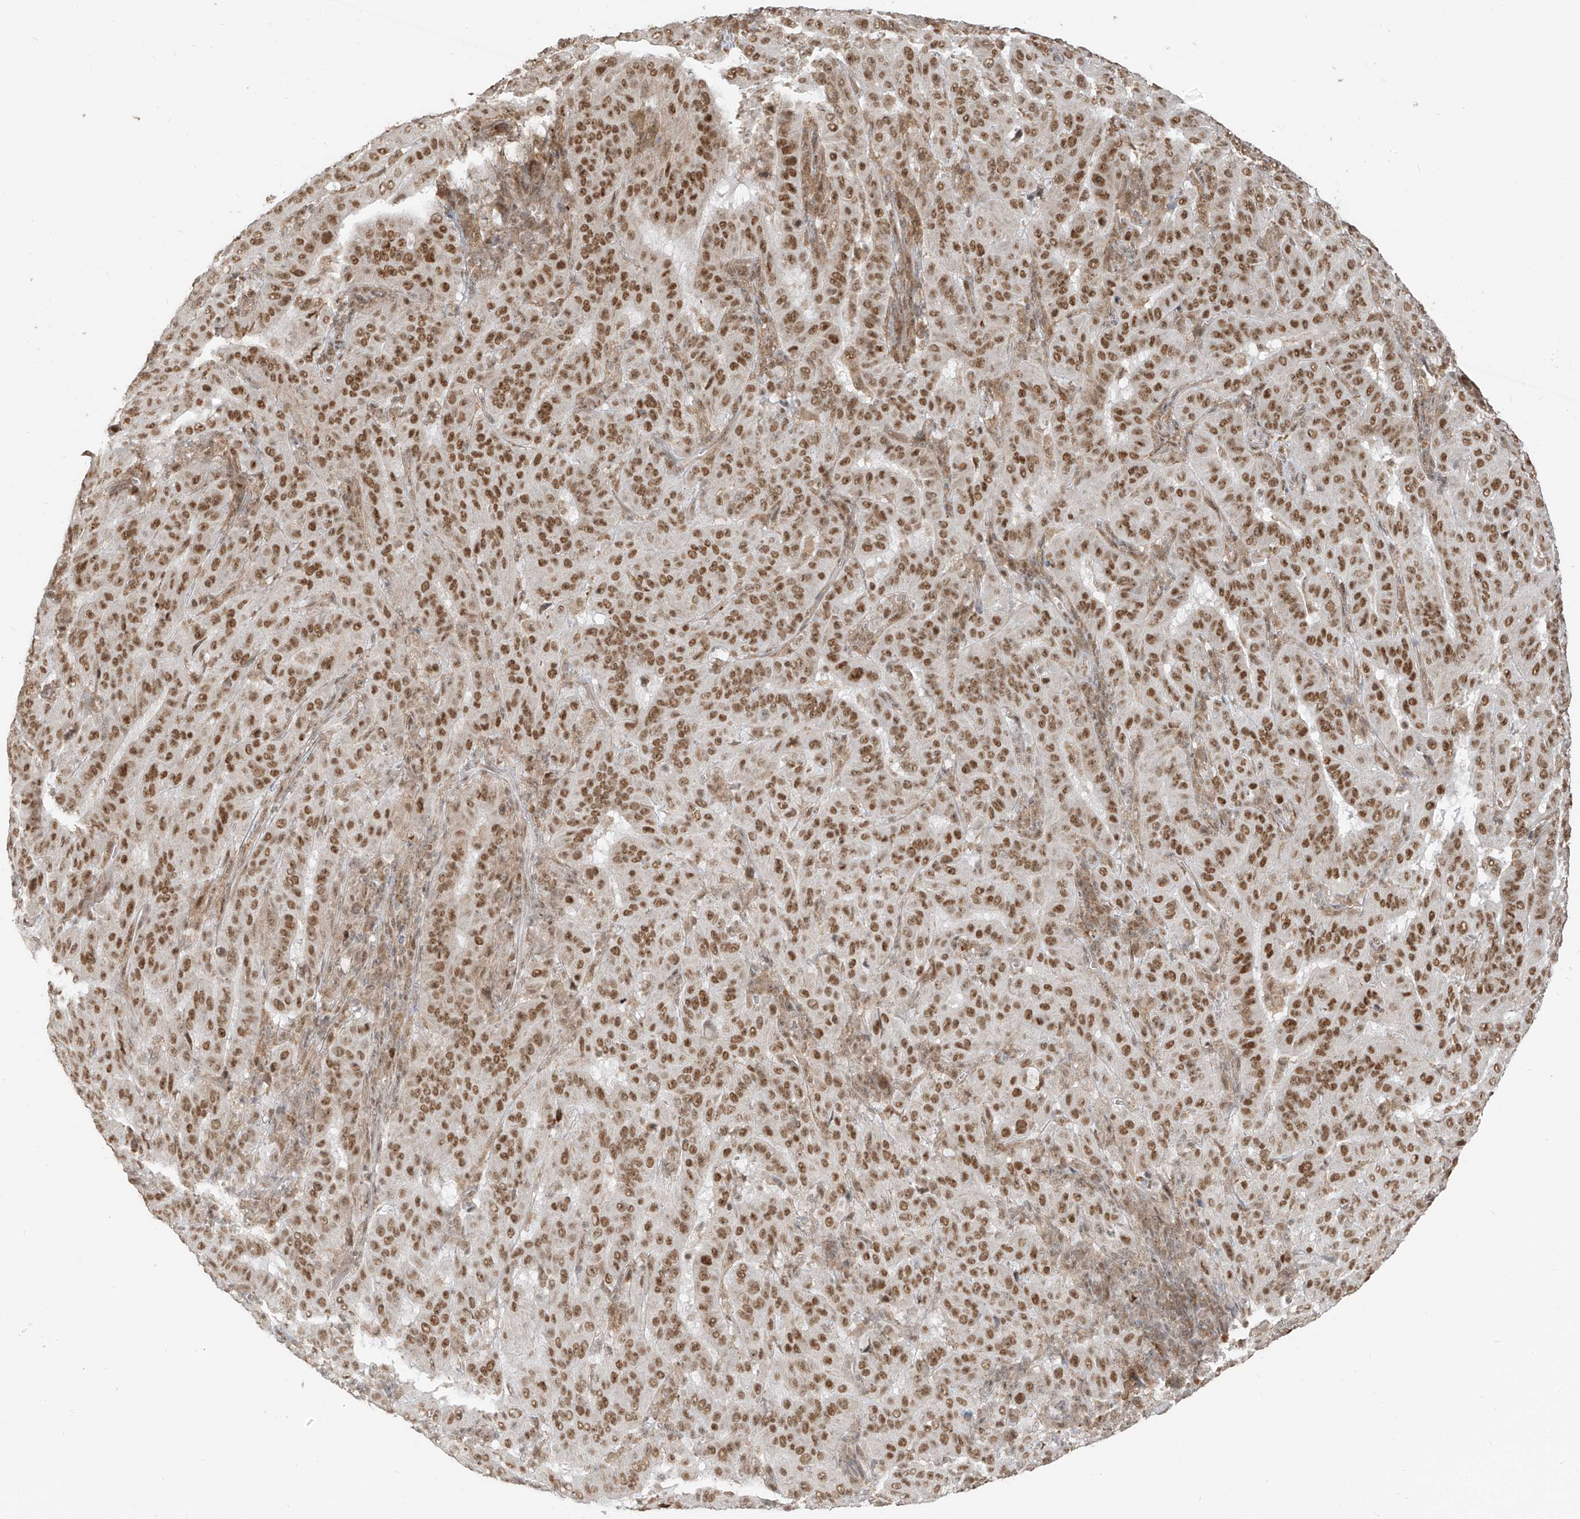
{"staining": {"intensity": "moderate", "quantity": ">75%", "location": "nuclear"}, "tissue": "pancreatic cancer", "cell_type": "Tumor cells", "image_type": "cancer", "snomed": [{"axis": "morphology", "description": "Adenocarcinoma, NOS"}, {"axis": "topography", "description": "Pancreas"}], "caption": "Pancreatic adenocarcinoma stained for a protein demonstrates moderate nuclear positivity in tumor cells.", "gene": "ZMYM2", "patient": {"sex": "male", "age": 63}}